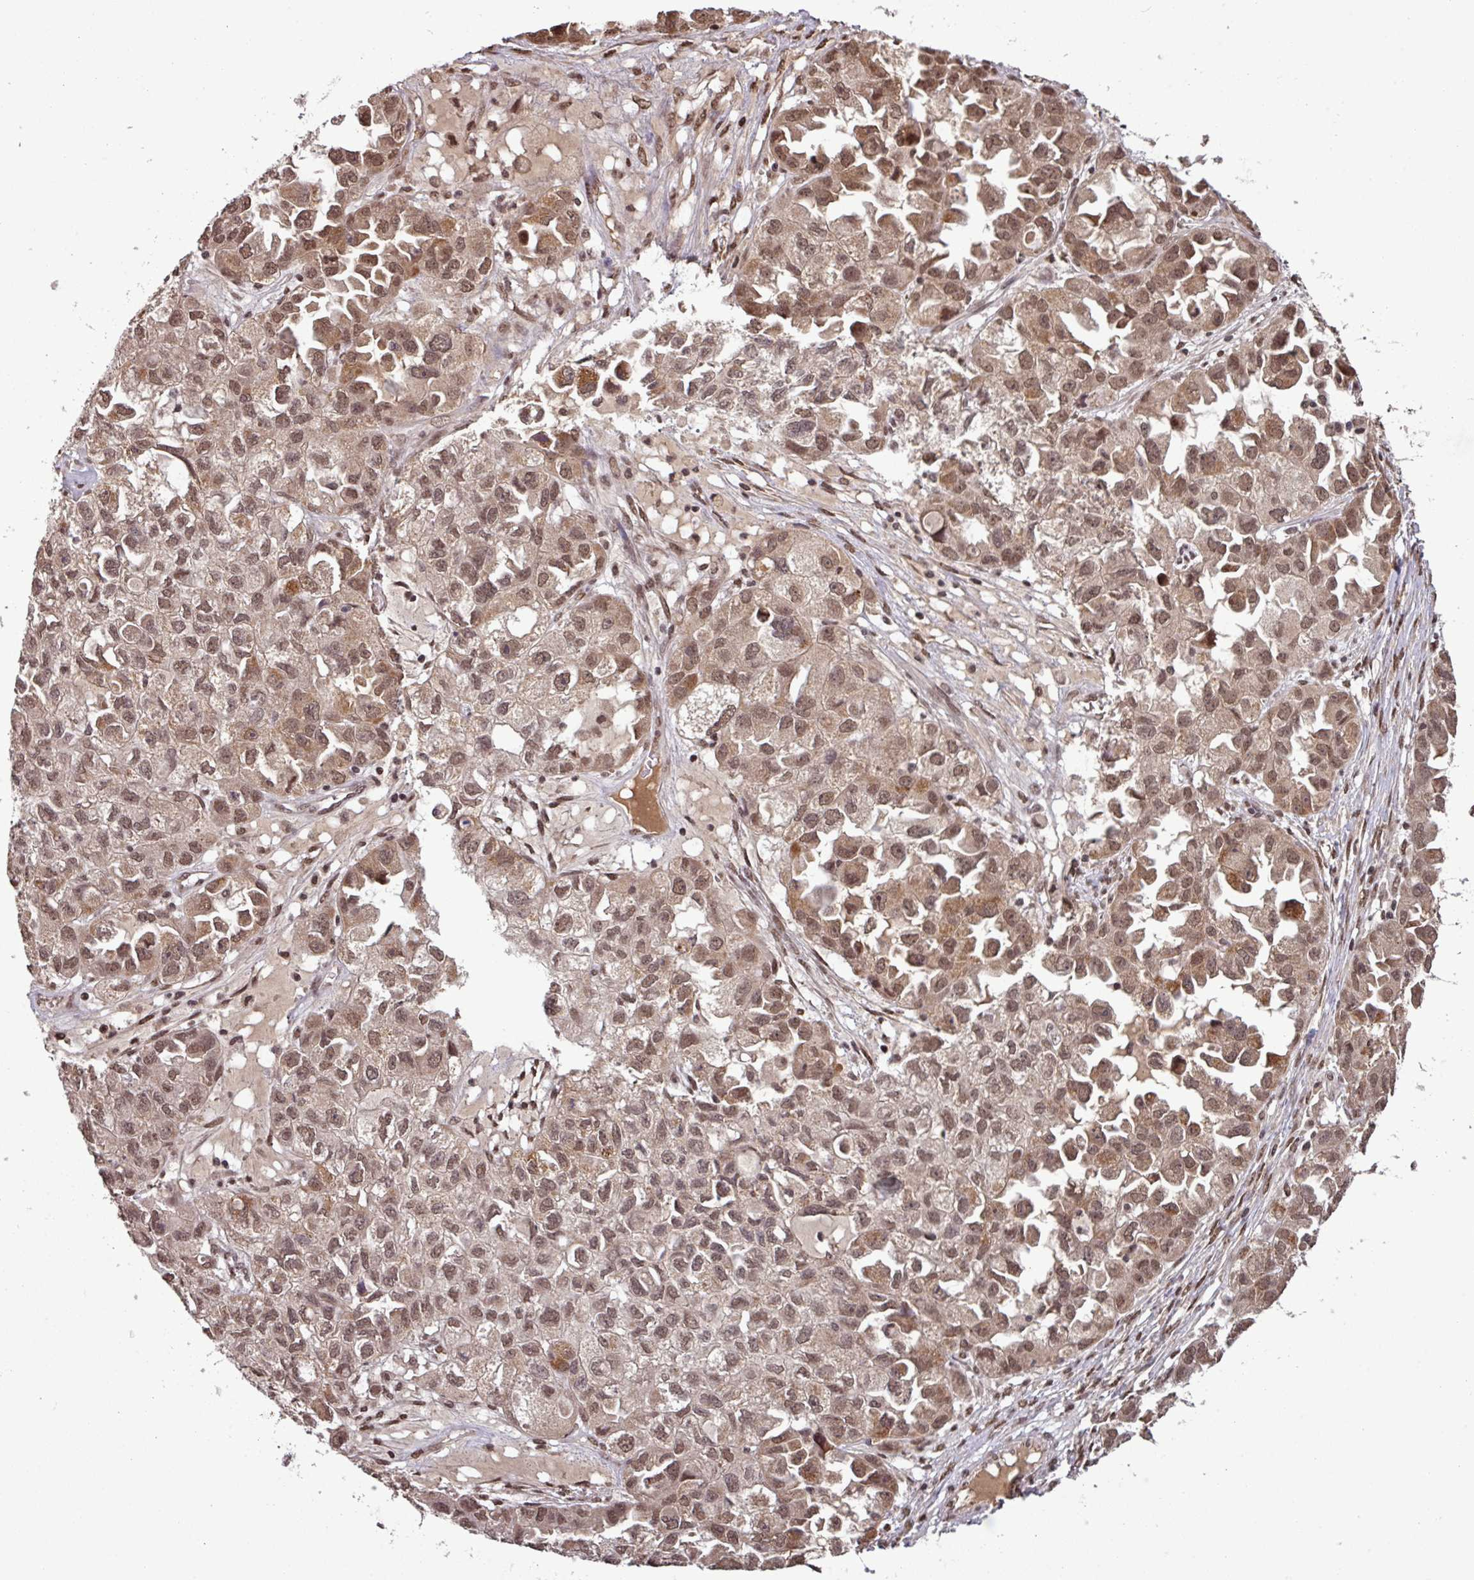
{"staining": {"intensity": "moderate", "quantity": ">75%", "location": "cytoplasmic/membranous,nuclear"}, "tissue": "ovarian cancer", "cell_type": "Tumor cells", "image_type": "cancer", "snomed": [{"axis": "morphology", "description": "Cystadenocarcinoma, serous, NOS"}, {"axis": "topography", "description": "Ovary"}], "caption": "IHC of human ovarian cancer shows medium levels of moderate cytoplasmic/membranous and nuclear expression in about >75% of tumor cells.", "gene": "NOB1", "patient": {"sex": "female", "age": 84}}